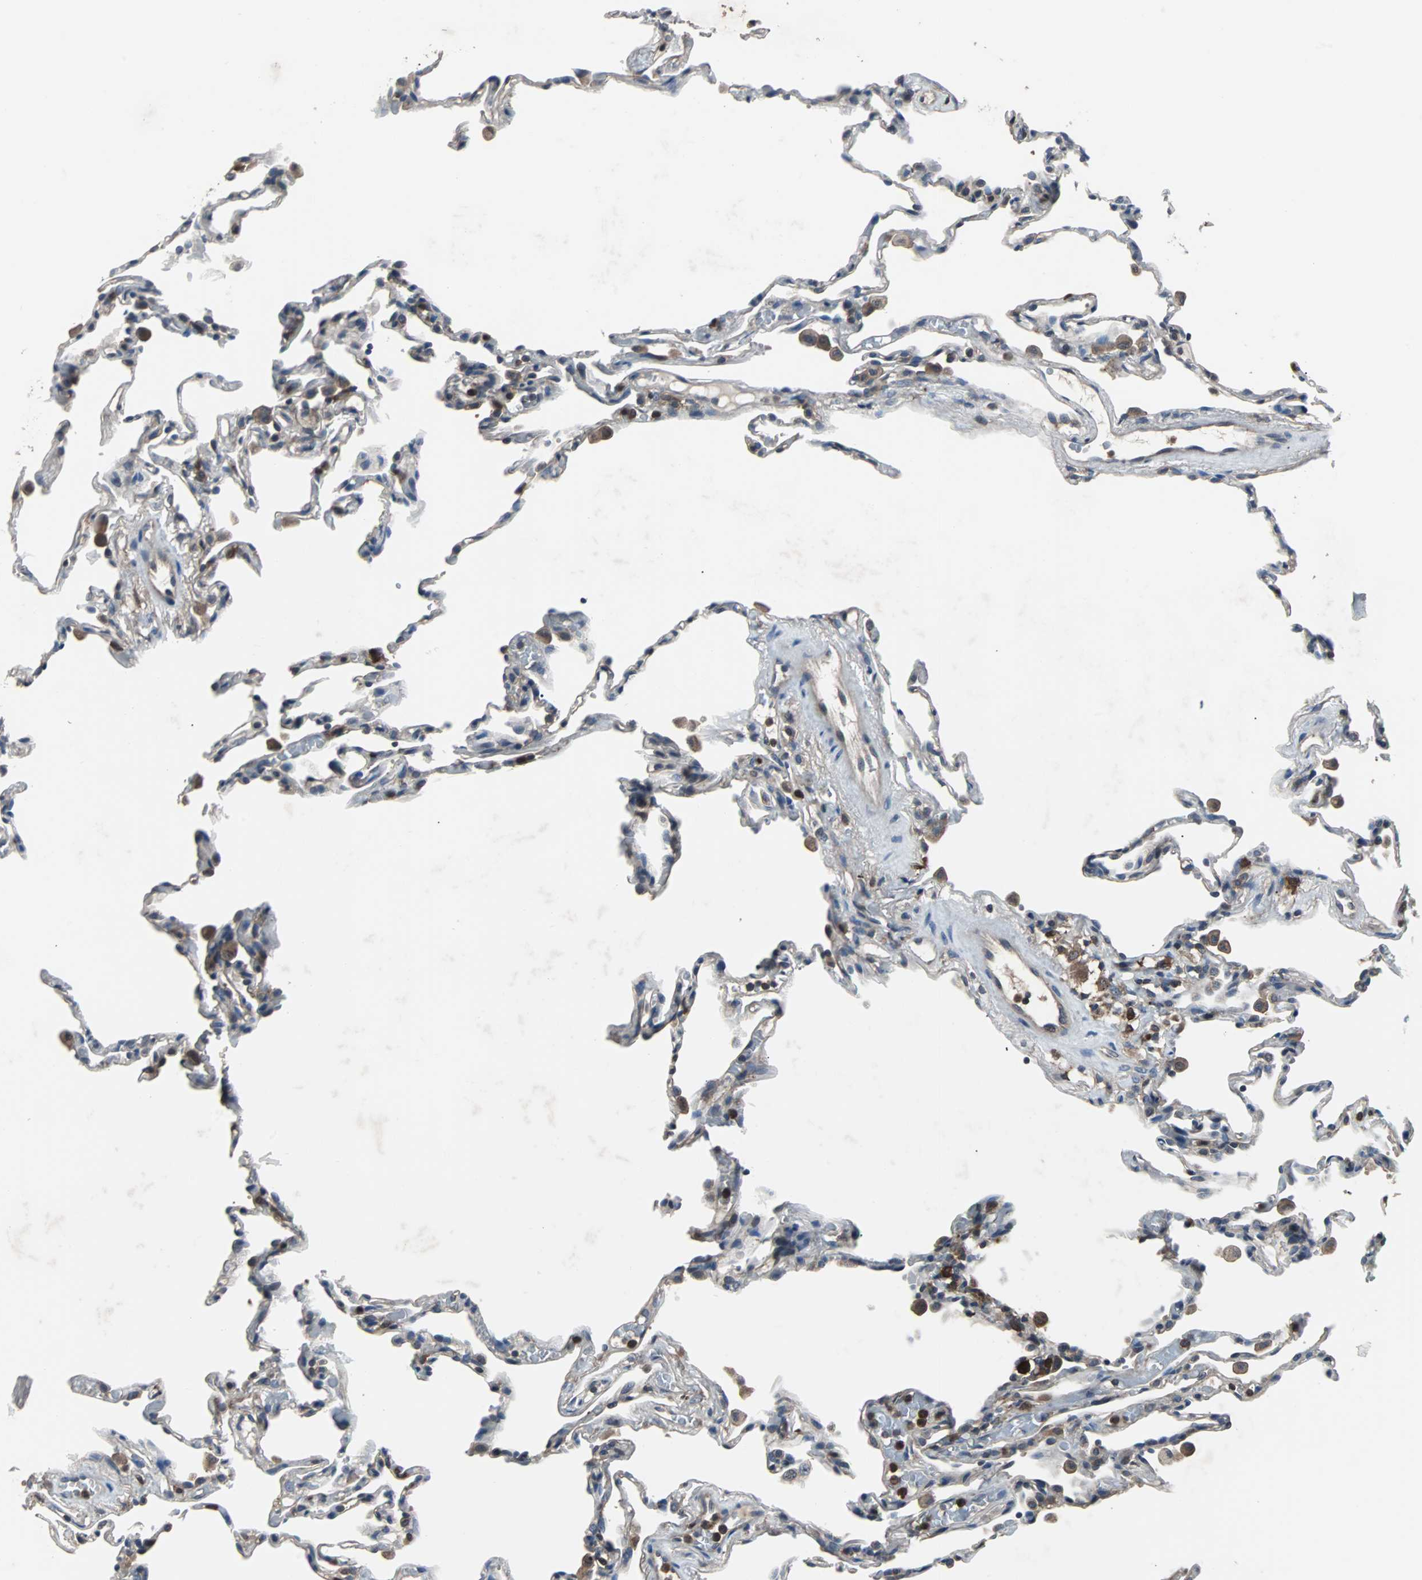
{"staining": {"intensity": "negative", "quantity": "none", "location": "none"}, "tissue": "lung", "cell_type": "Alveolar cells", "image_type": "normal", "snomed": [{"axis": "morphology", "description": "Normal tissue, NOS"}, {"axis": "topography", "description": "Lung"}], "caption": "Lung stained for a protein using IHC displays no expression alveolar cells.", "gene": "PAK1", "patient": {"sex": "male", "age": 59}}